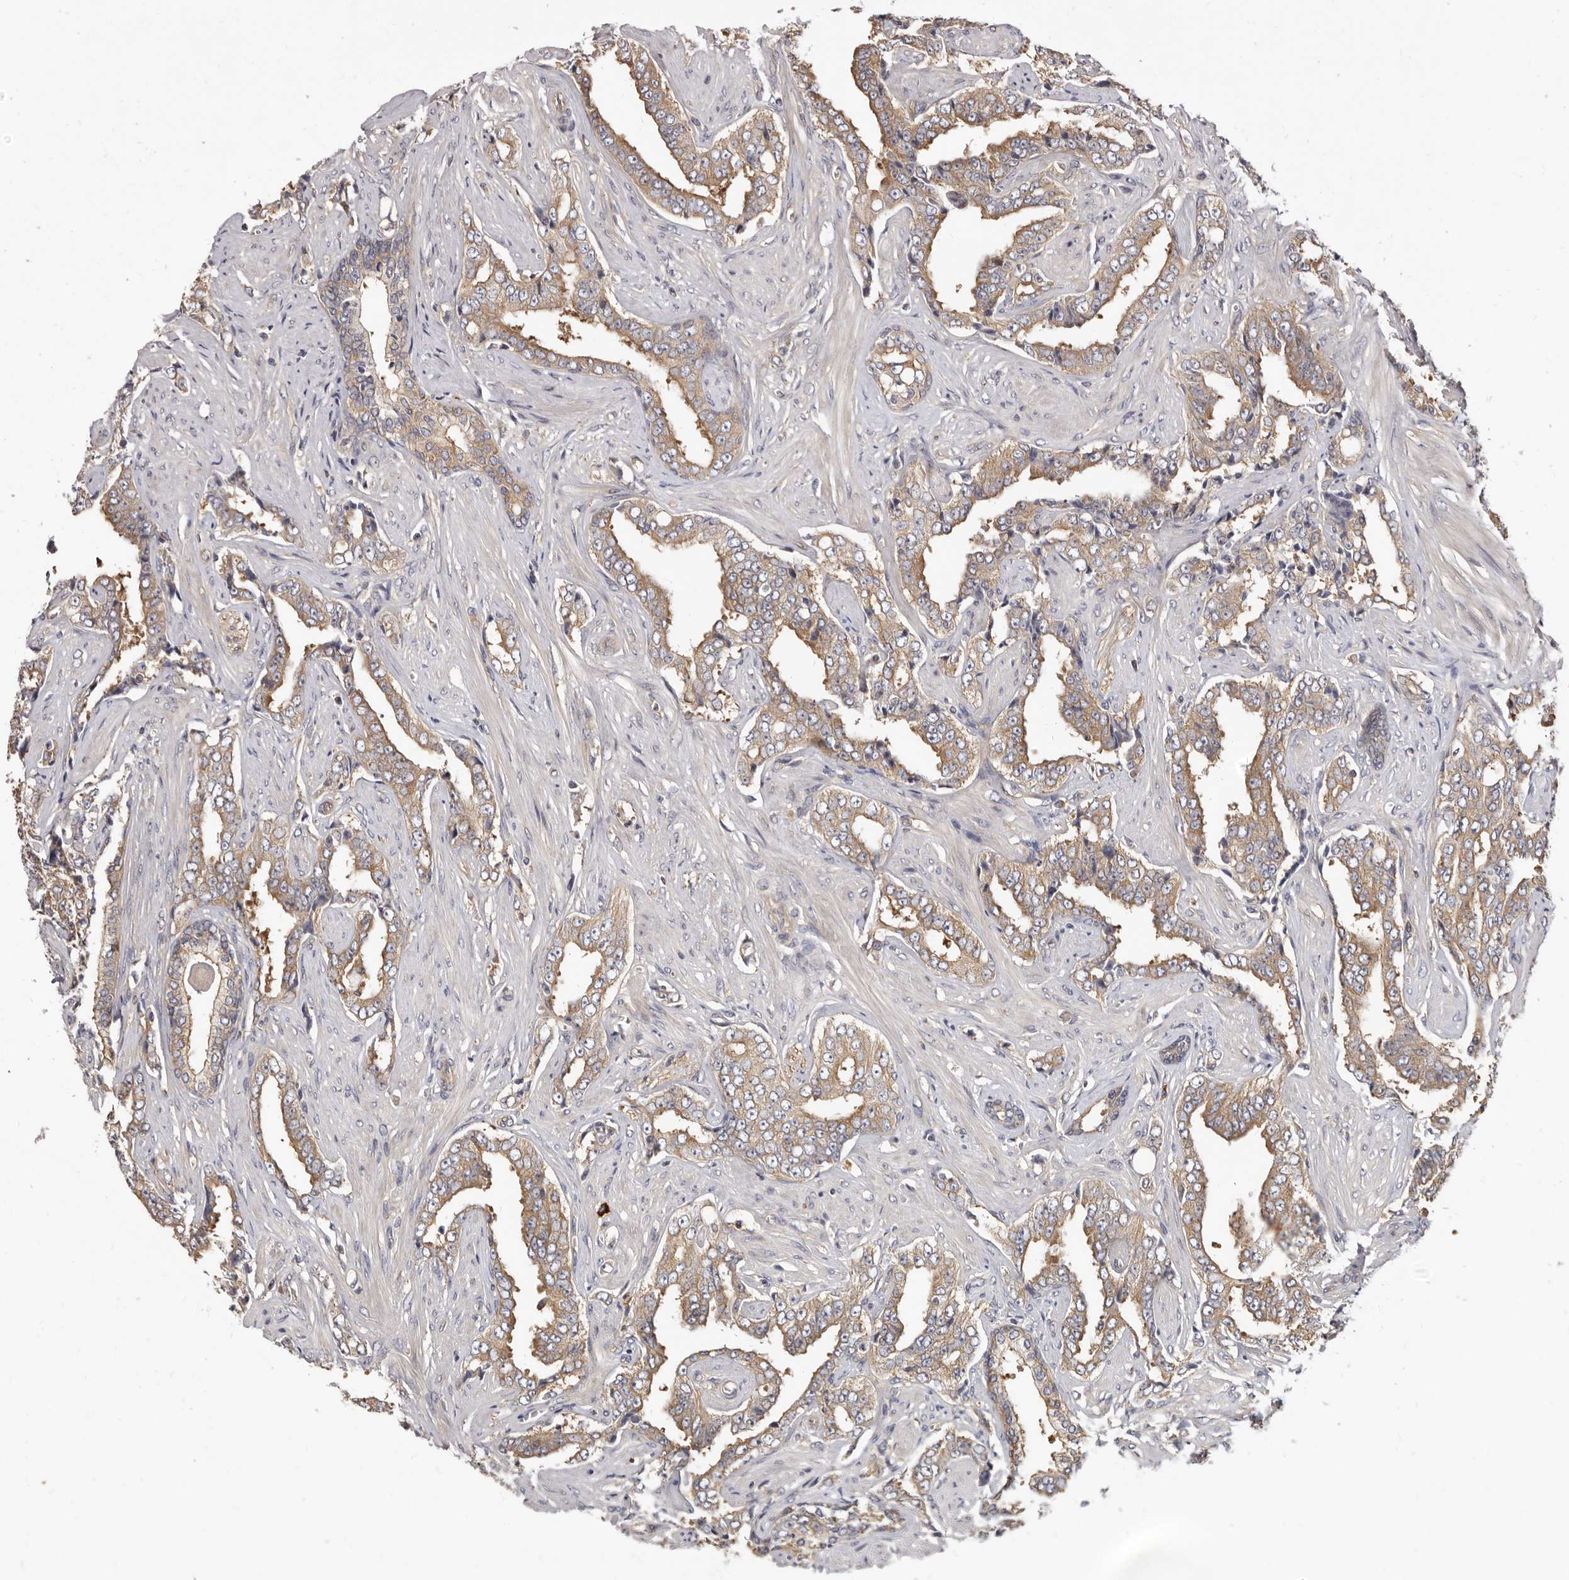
{"staining": {"intensity": "moderate", "quantity": ">75%", "location": "cytoplasmic/membranous"}, "tissue": "prostate cancer", "cell_type": "Tumor cells", "image_type": "cancer", "snomed": [{"axis": "morphology", "description": "Adenocarcinoma, High grade"}, {"axis": "topography", "description": "Prostate"}], "caption": "Tumor cells display medium levels of moderate cytoplasmic/membranous staining in about >75% of cells in human high-grade adenocarcinoma (prostate). The protein of interest is stained brown, and the nuclei are stained in blue (DAB (3,3'-diaminobenzidine) IHC with brightfield microscopy, high magnification).", "gene": "ADAMTS20", "patient": {"sex": "male", "age": 71}}